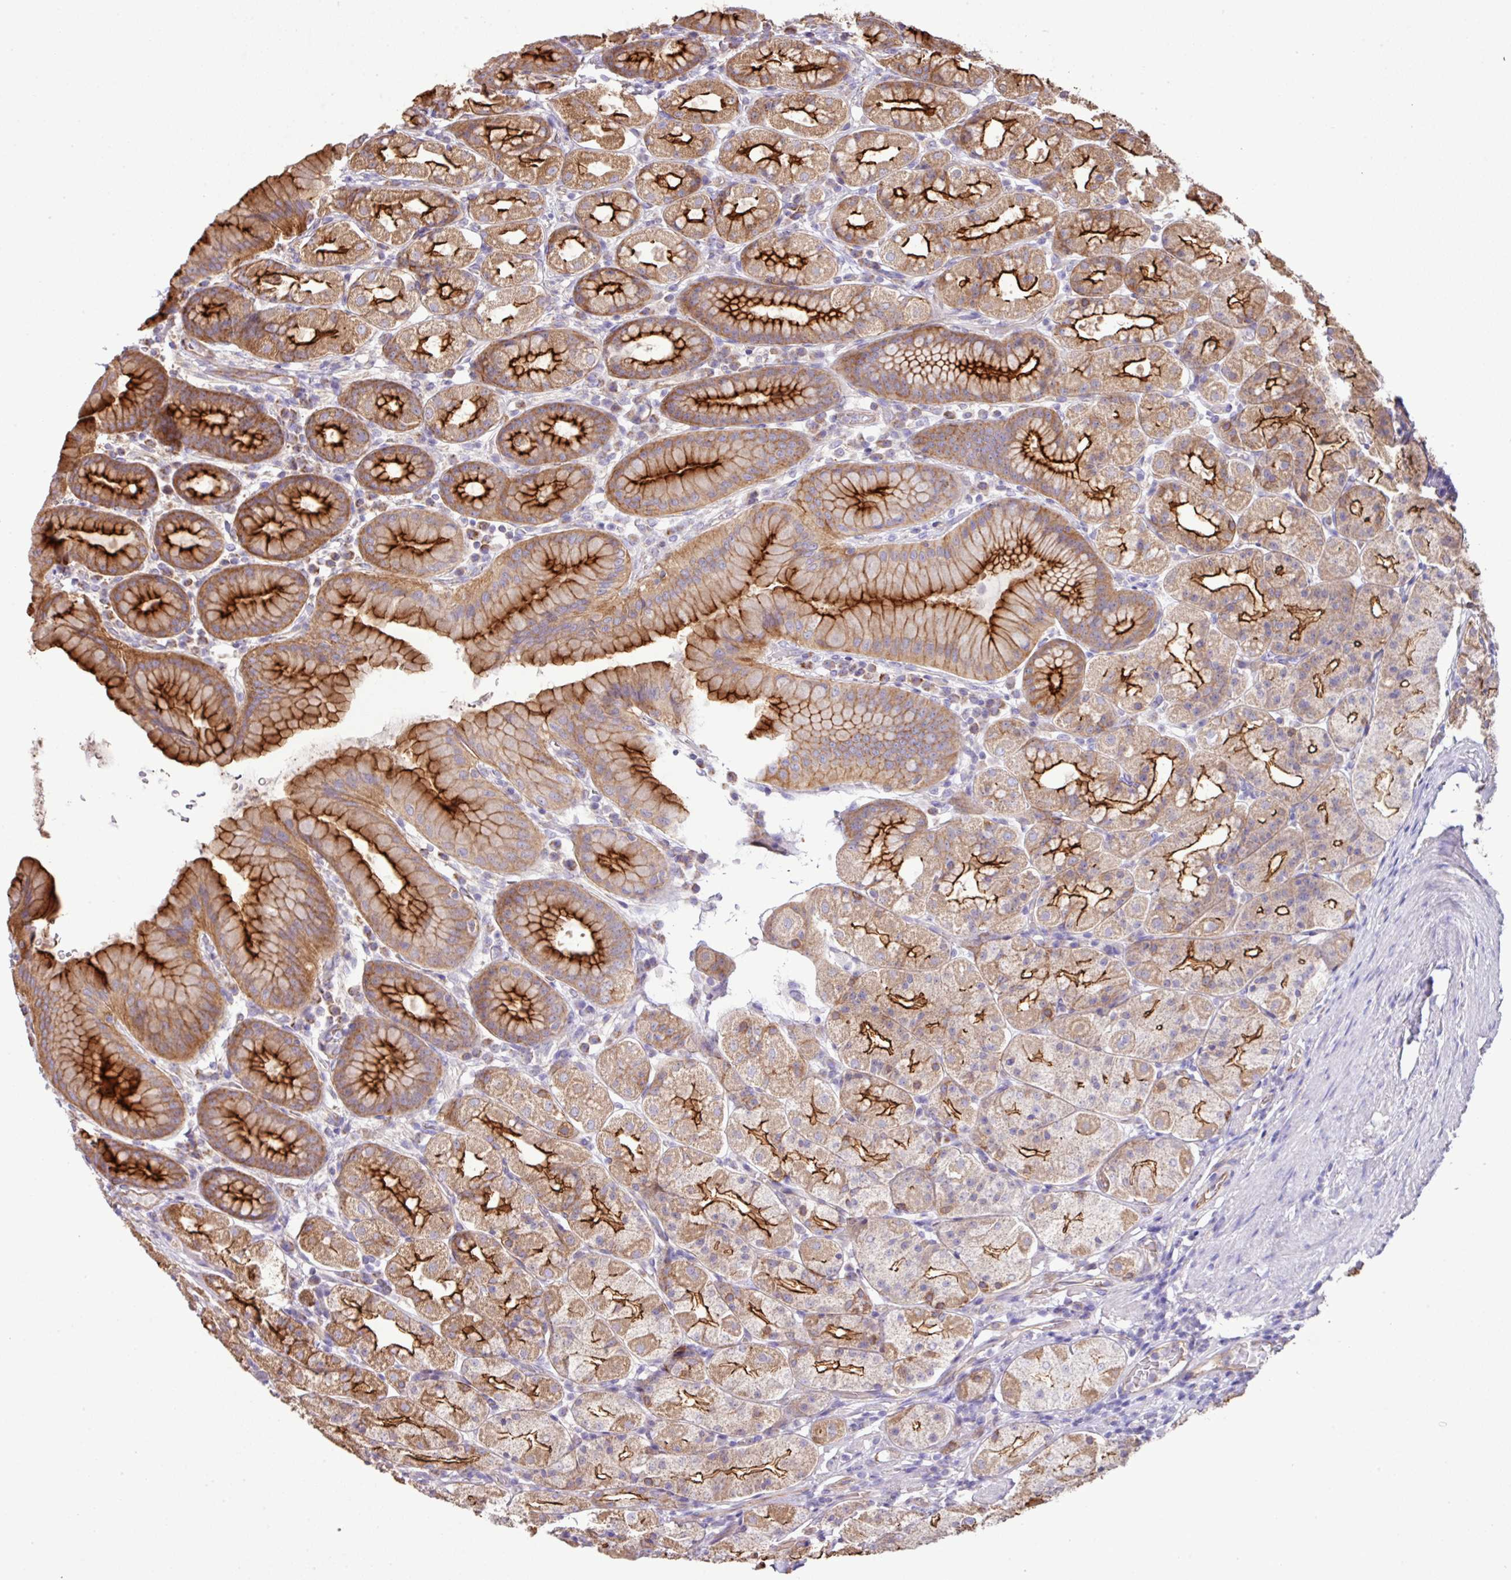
{"staining": {"intensity": "strong", "quantity": ">75%", "location": "cytoplasmic/membranous"}, "tissue": "stomach", "cell_type": "Glandular cells", "image_type": "normal", "snomed": [{"axis": "morphology", "description": "Normal tissue, NOS"}, {"axis": "topography", "description": "Stomach, upper"}, {"axis": "topography", "description": "Stomach"}], "caption": "Benign stomach was stained to show a protein in brown. There is high levels of strong cytoplasmic/membranous expression in approximately >75% of glandular cells. Using DAB (brown) and hematoxylin (blue) stains, captured at high magnification using brightfield microscopy.", "gene": "LRRC53", "patient": {"sex": "male", "age": 68}}